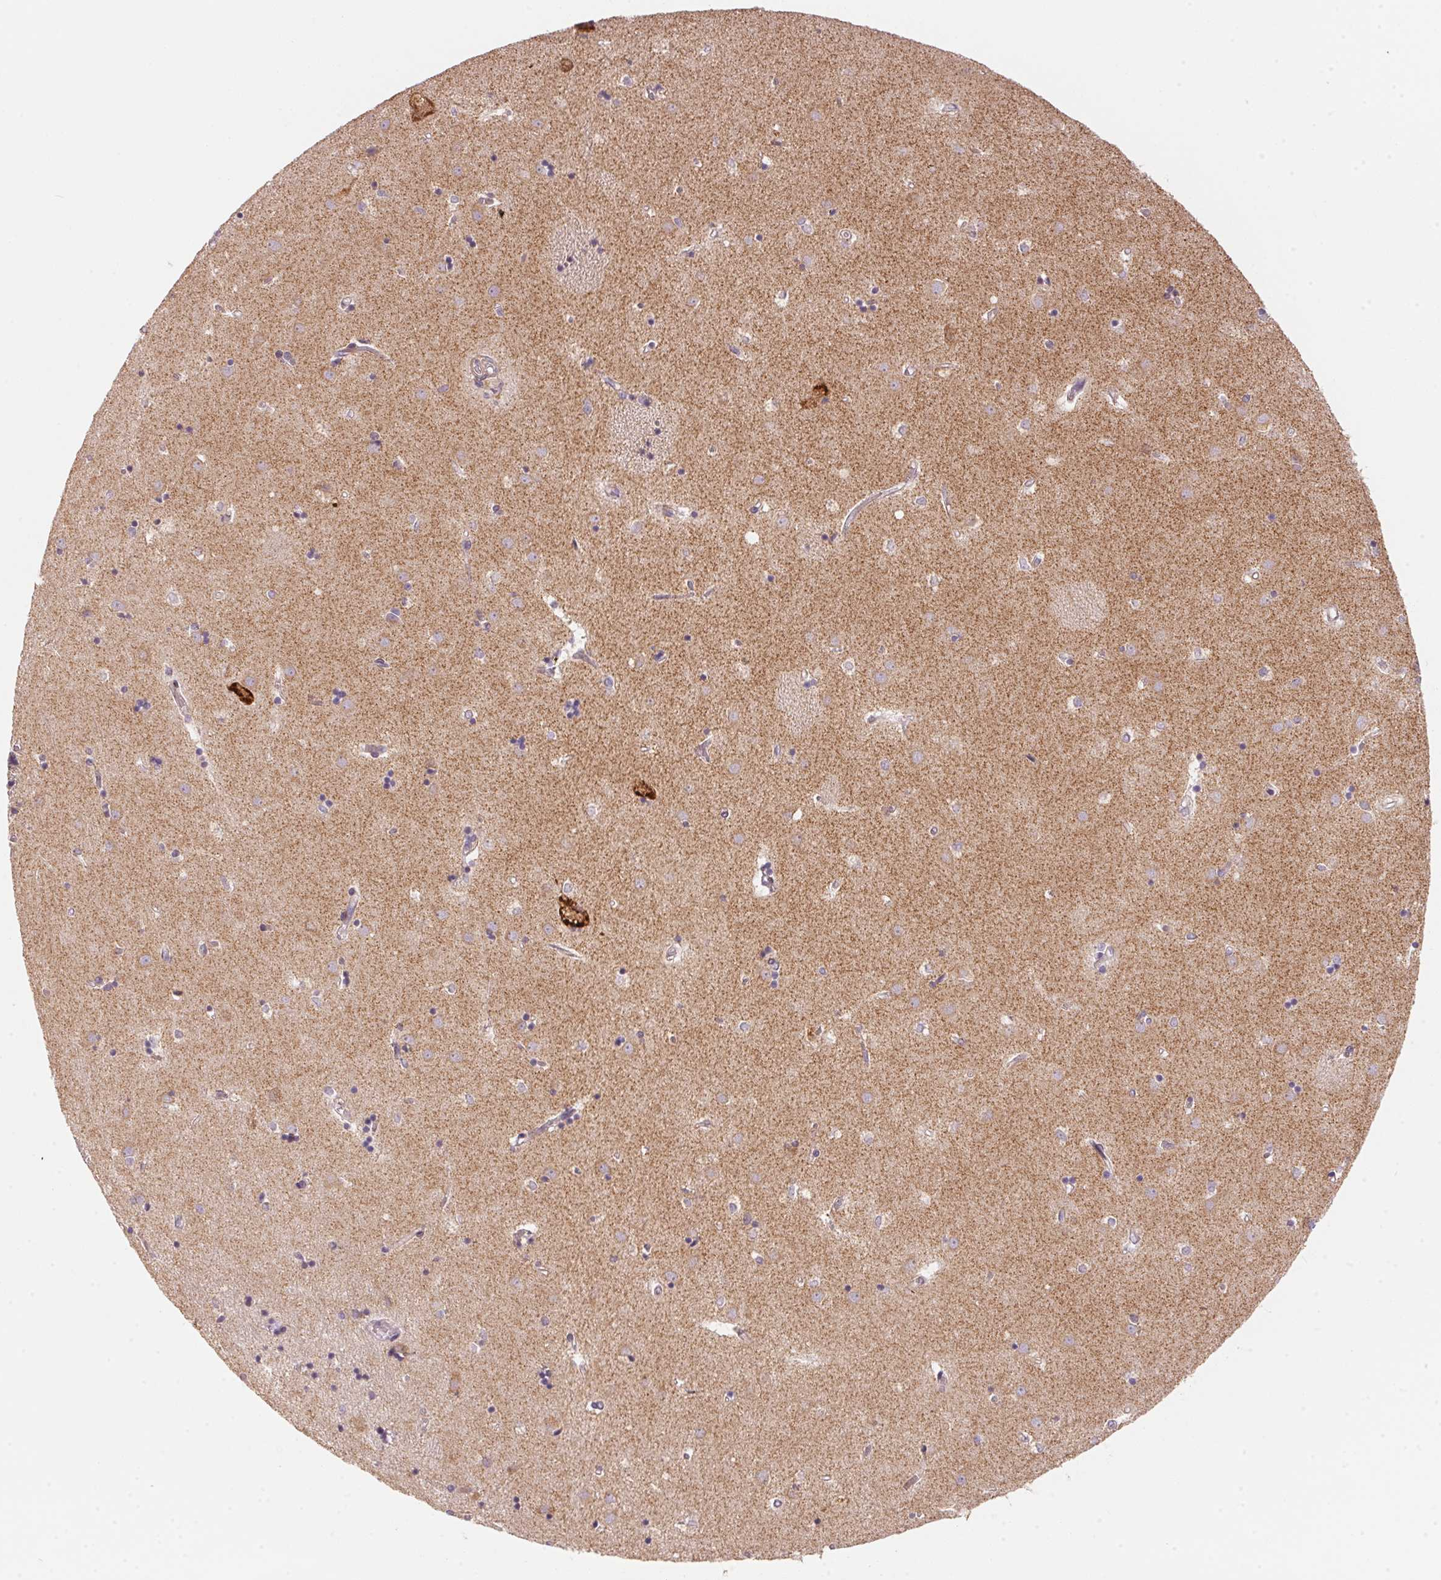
{"staining": {"intensity": "weak", "quantity": "<25%", "location": "cytoplasmic/membranous"}, "tissue": "caudate", "cell_type": "Glial cells", "image_type": "normal", "snomed": [{"axis": "morphology", "description": "Normal tissue, NOS"}, {"axis": "topography", "description": "Lateral ventricle wall"}], "caption": "A high-resolution image shows immunohistochemistry (IHC) staining of unremarkable caudate, which demonstrates no significant staining in glial cells. (DAB IHC visualized using brightfield microscopy, high magnification).", "gene": "BLOC1S2", "patient": {"sex": "male", "age": 54}}